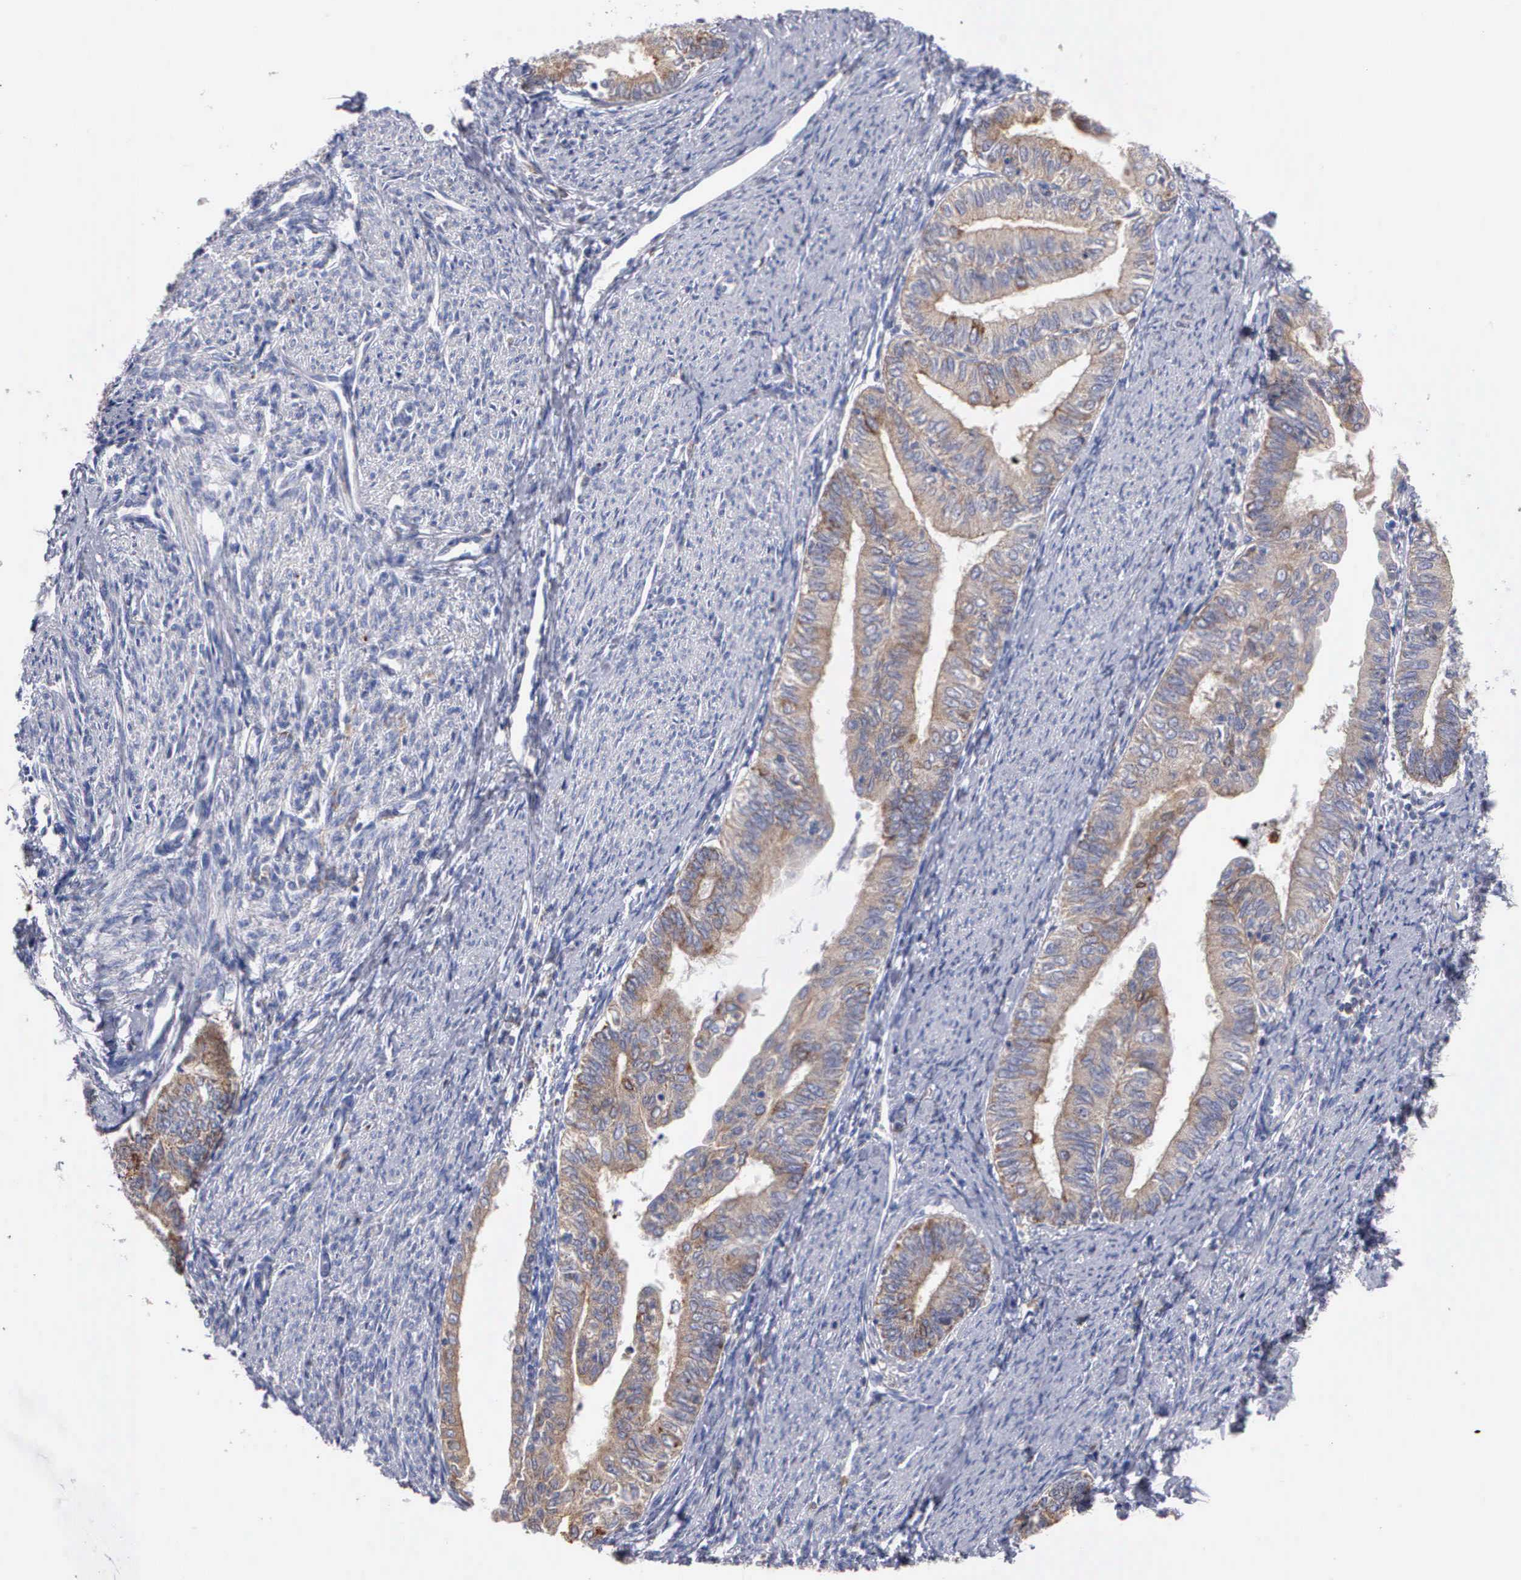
{"staining": {"intensity": "moderate", "quantity": "25%-75%", "location": "cytoplasmic/membranous"}, "tissue": "endometrial cancer", "cell_type": "Tumor cells", "image_type": "cancer", "snomed": [{"axis": "morphology", "description": "Adenocarcinoma, NOS"}, {"axis": "topography", "description": "Endometrium"}], "caption": "A photomicrograph of adenocarcinoma (endometrial) stained for a protein displays moderate cytoplasmic/membranous brown staining in tumor cells. The protein is stained brown, and the nuclei are stained in blue (DAB (3,3'-diaminobenzidine) IHC with brightfield microscopy, high magnification).", "gene": "PTGS2", "patient": {"sex": "female", "age": 66}}